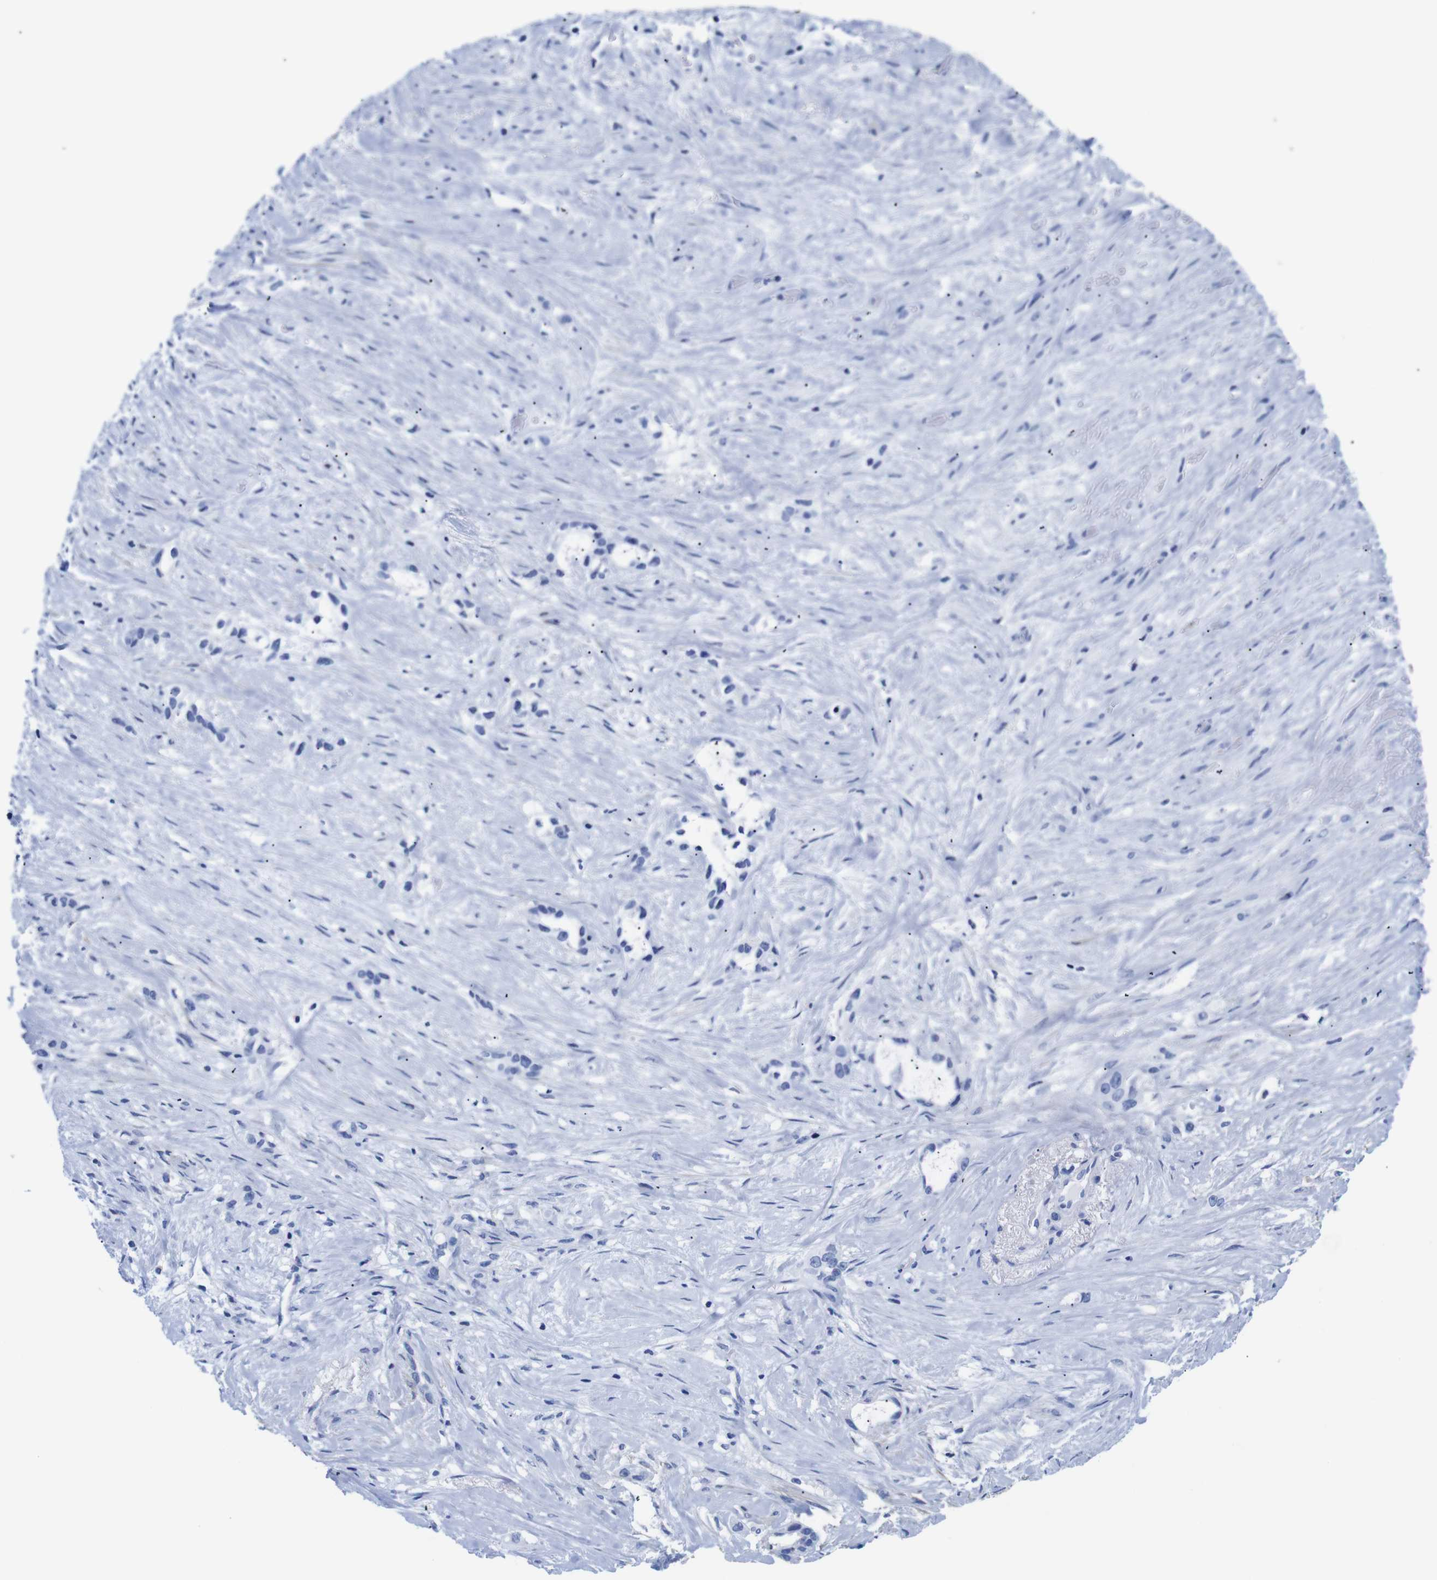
{"staining": {"intensity": "negative", "quantity": "none", "location": "none"}, "tissue": "liver cancer", "cell_type": "Tumor cells", "image_type": "cancer", "snomed": [{"axis": "morphology", "description": "Cholangiocarcinoma"}, {"axis": "topography", "description": "Liver"}], "caption": "Liver cancer (cholangiocarcinoma) was stained to show a protein in brown. There is no significant positivity in tumor cells.", "gene": "LRRC55", "patient": {"sex": "female", "age": 65}}